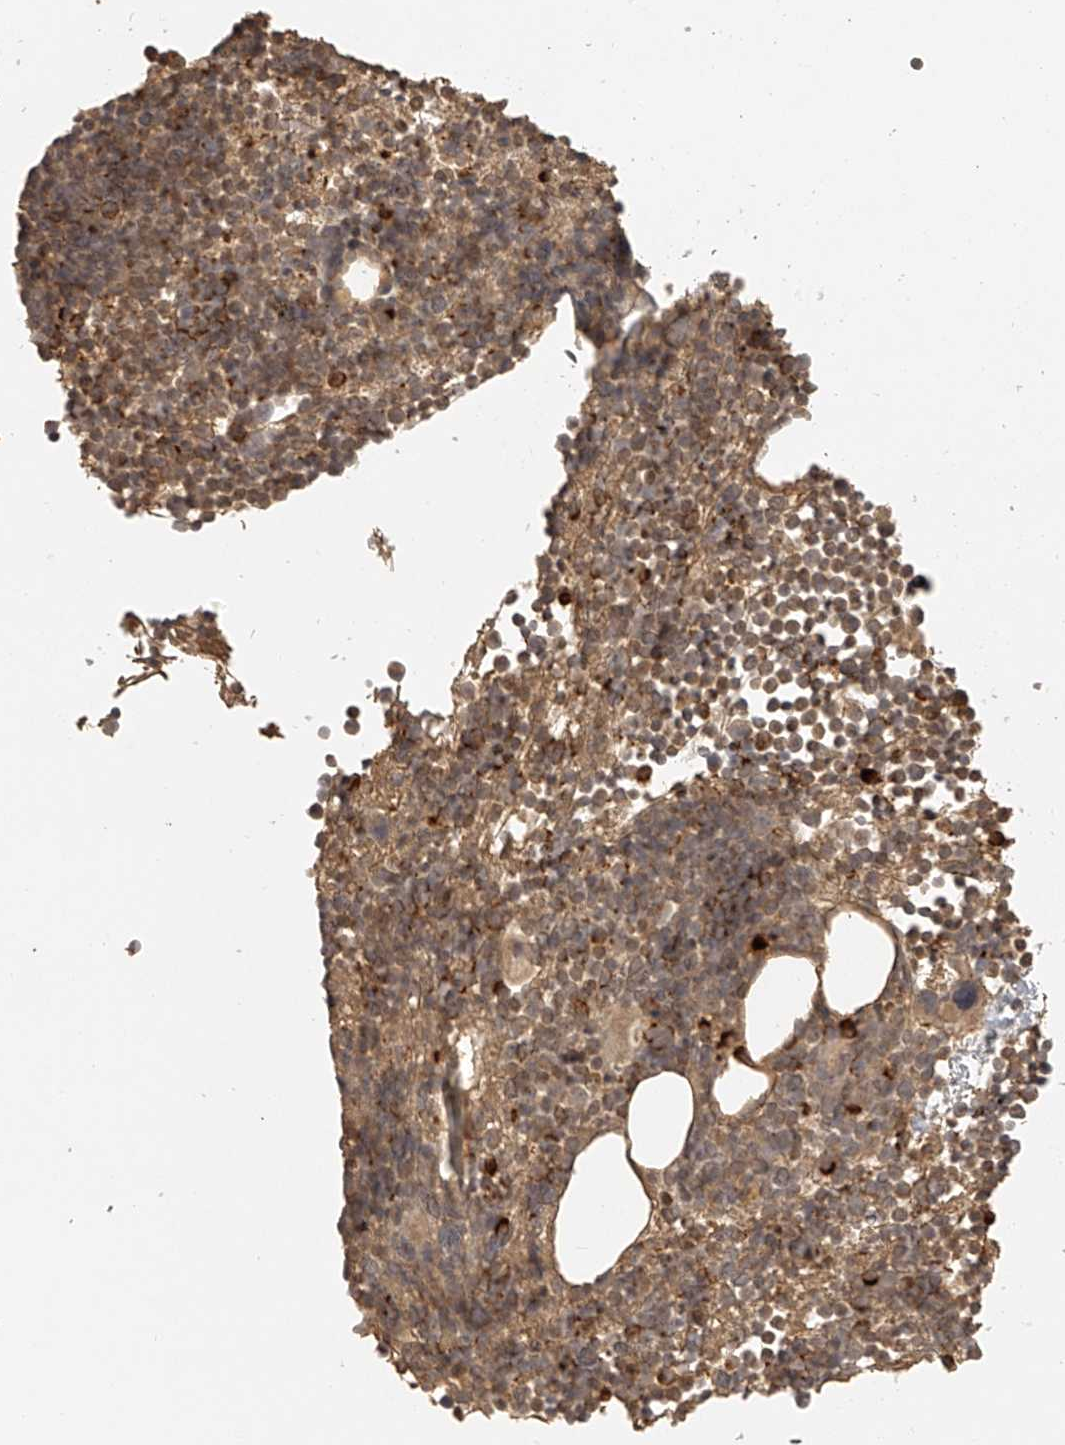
{"staining": {"intensity": "moderate", "quantity": ">75%", "location": "cytoplasmic/membranous"}, "tissue": "bone marrow", "cell_type": "Hematopoietic cells", "image_type": "normal", "snomed": [{"axis": "morphology", "description": "Normal tissue, NOS"}, {"axis": "morphology", "description": "Inflammation, NOS"}, {"axis": "topography", "description": "Bone marrow"}], "caption": "Brown immunohistochemical staining in unremarkable bone marrow displays moderate cytoplasmic/membranous expression in about >75% of hematopoietic cells.", "gene": "BCL2L11", "patient": {"sex": "male", "age": 1}}